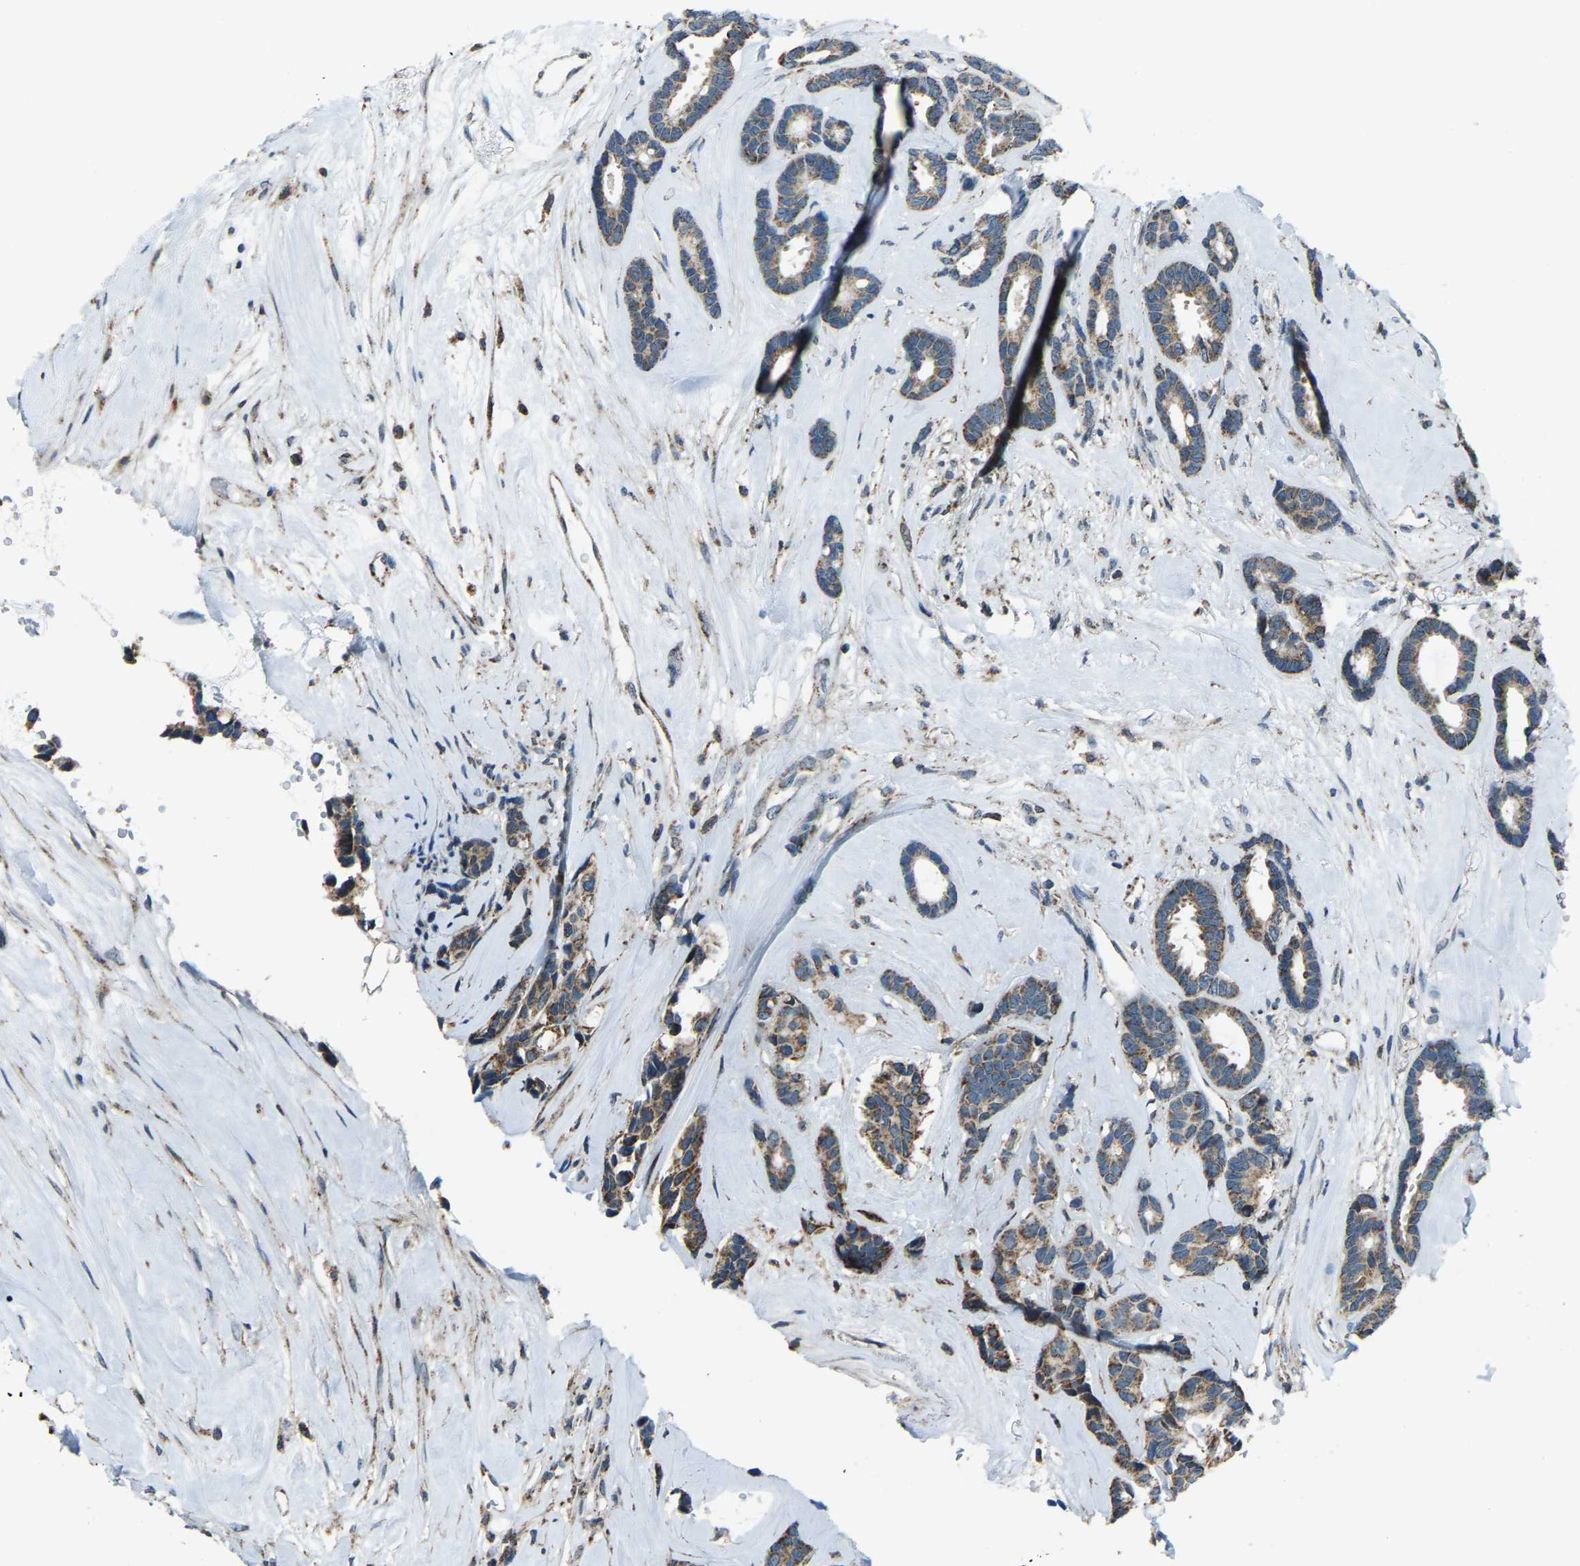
{"staining": {"intensity": "moderate", "quantity": ">75%", "location": "cytoplasmic/membranous"}, "tissue": "breast cancer", "cell_type": "Tumor cells", "image_type": "cancer", "snomed": [{"axis": "morphology", "description": "Duct carcinoma"}, {"axis": "topography", "description": "Breast"}], "caption": "Immunohistochemical staining of human breast cancer (infiltrating ductal carcinoma) reveals moderate cytoplasmic/membranous protein staining in approximately >75% of tumor cells.", "gene": "RBM33", "patient": {"sex": "female", "age": 87}}